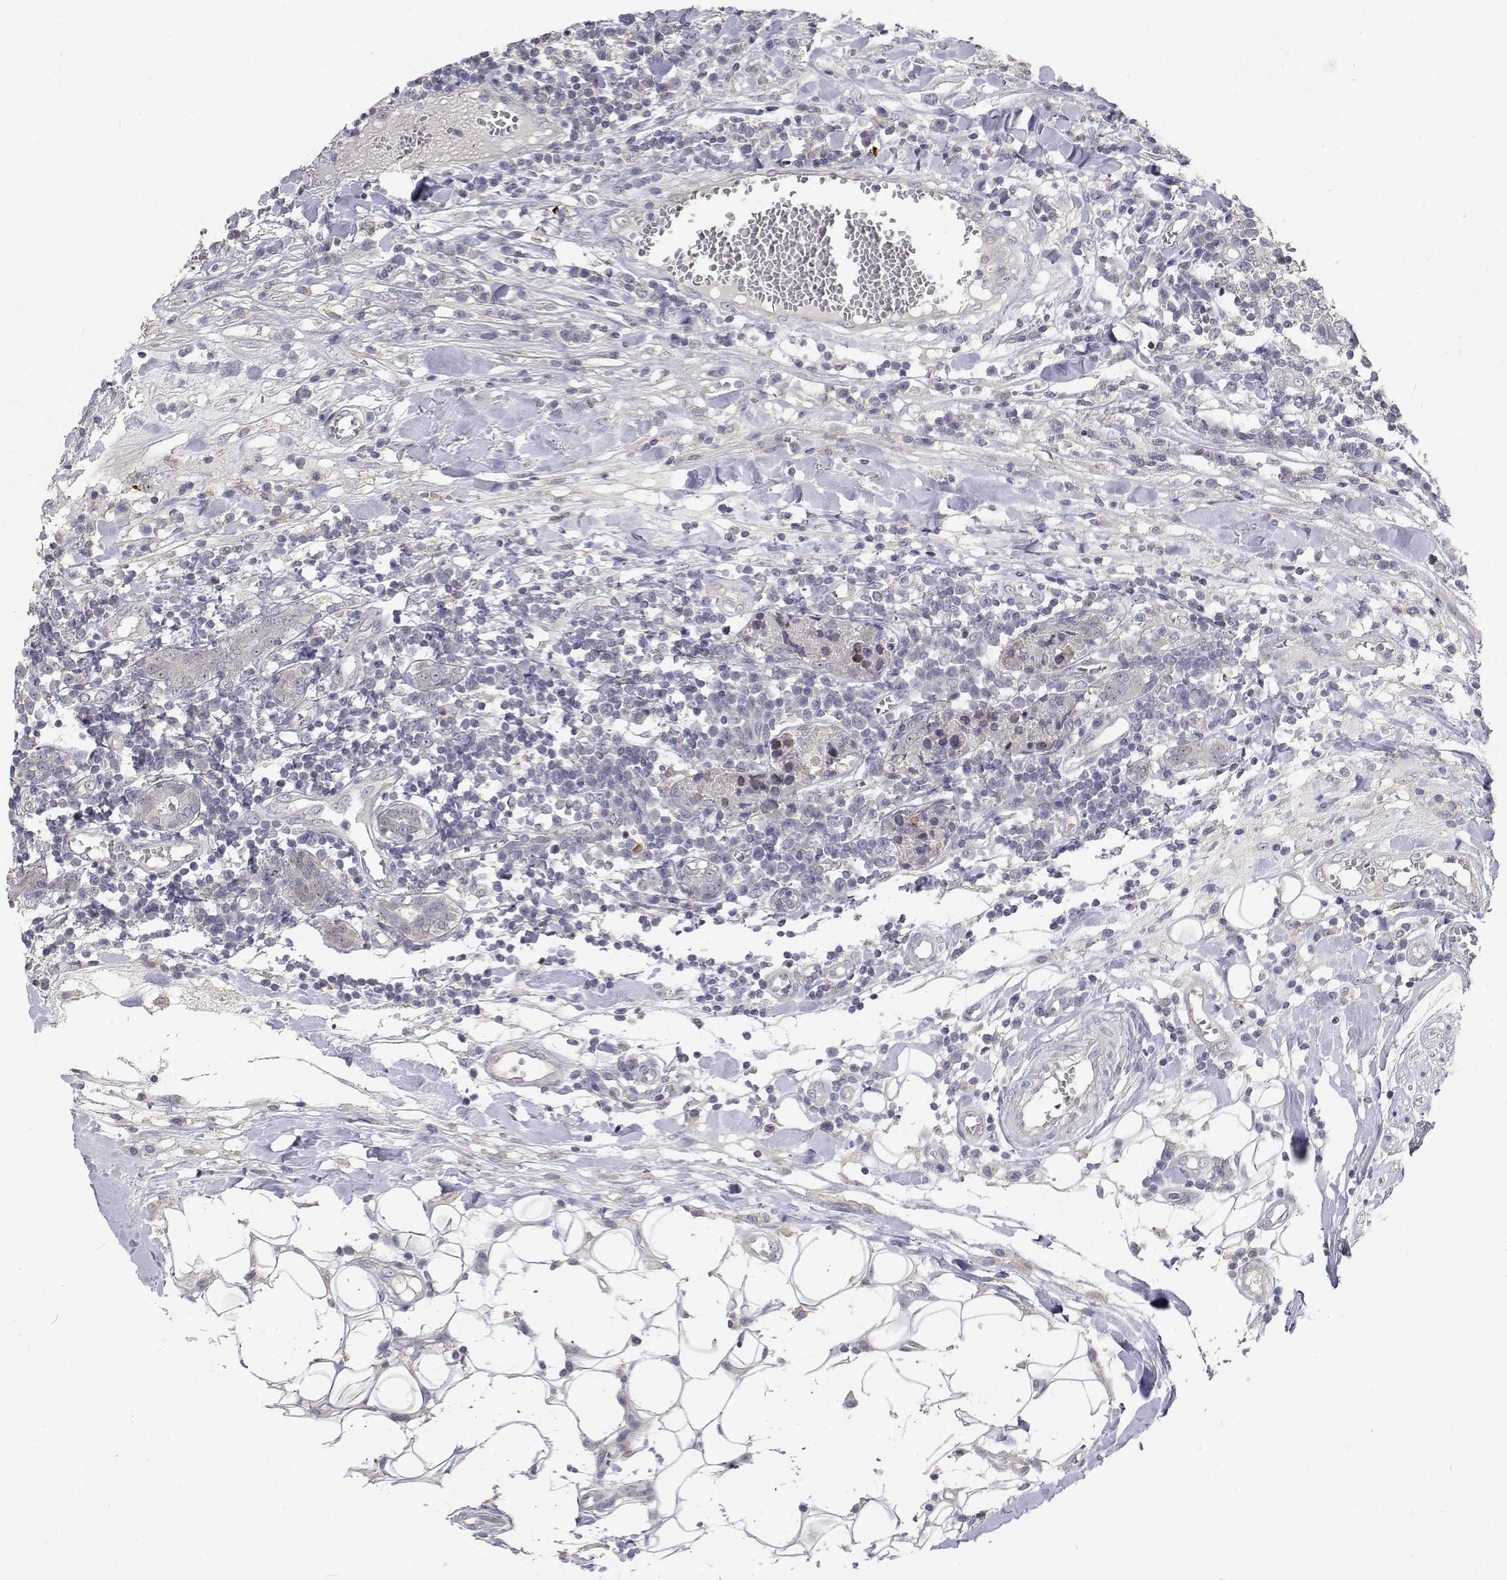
{"staining": {"intensity": "negative", "quantity": "none", "location": "none"}, "tissue": "breast cancer", "cell_type": "Tumor cells", "image_type": "cancer", "snomed": [{"axis": "morphology", "description": "Duct carcinoma"}, {"axis": "topography", "description": "Breast"}], "caption": "The histopathology image exhibits no significant positivity in tumor cells of breast cancer (infiltrating ductal carcinoma). (DAB IHC visualized using brightfield microscopy, high magnification).", "gene": "MYPN", "patient": {"sex": "female", "age": 30}}